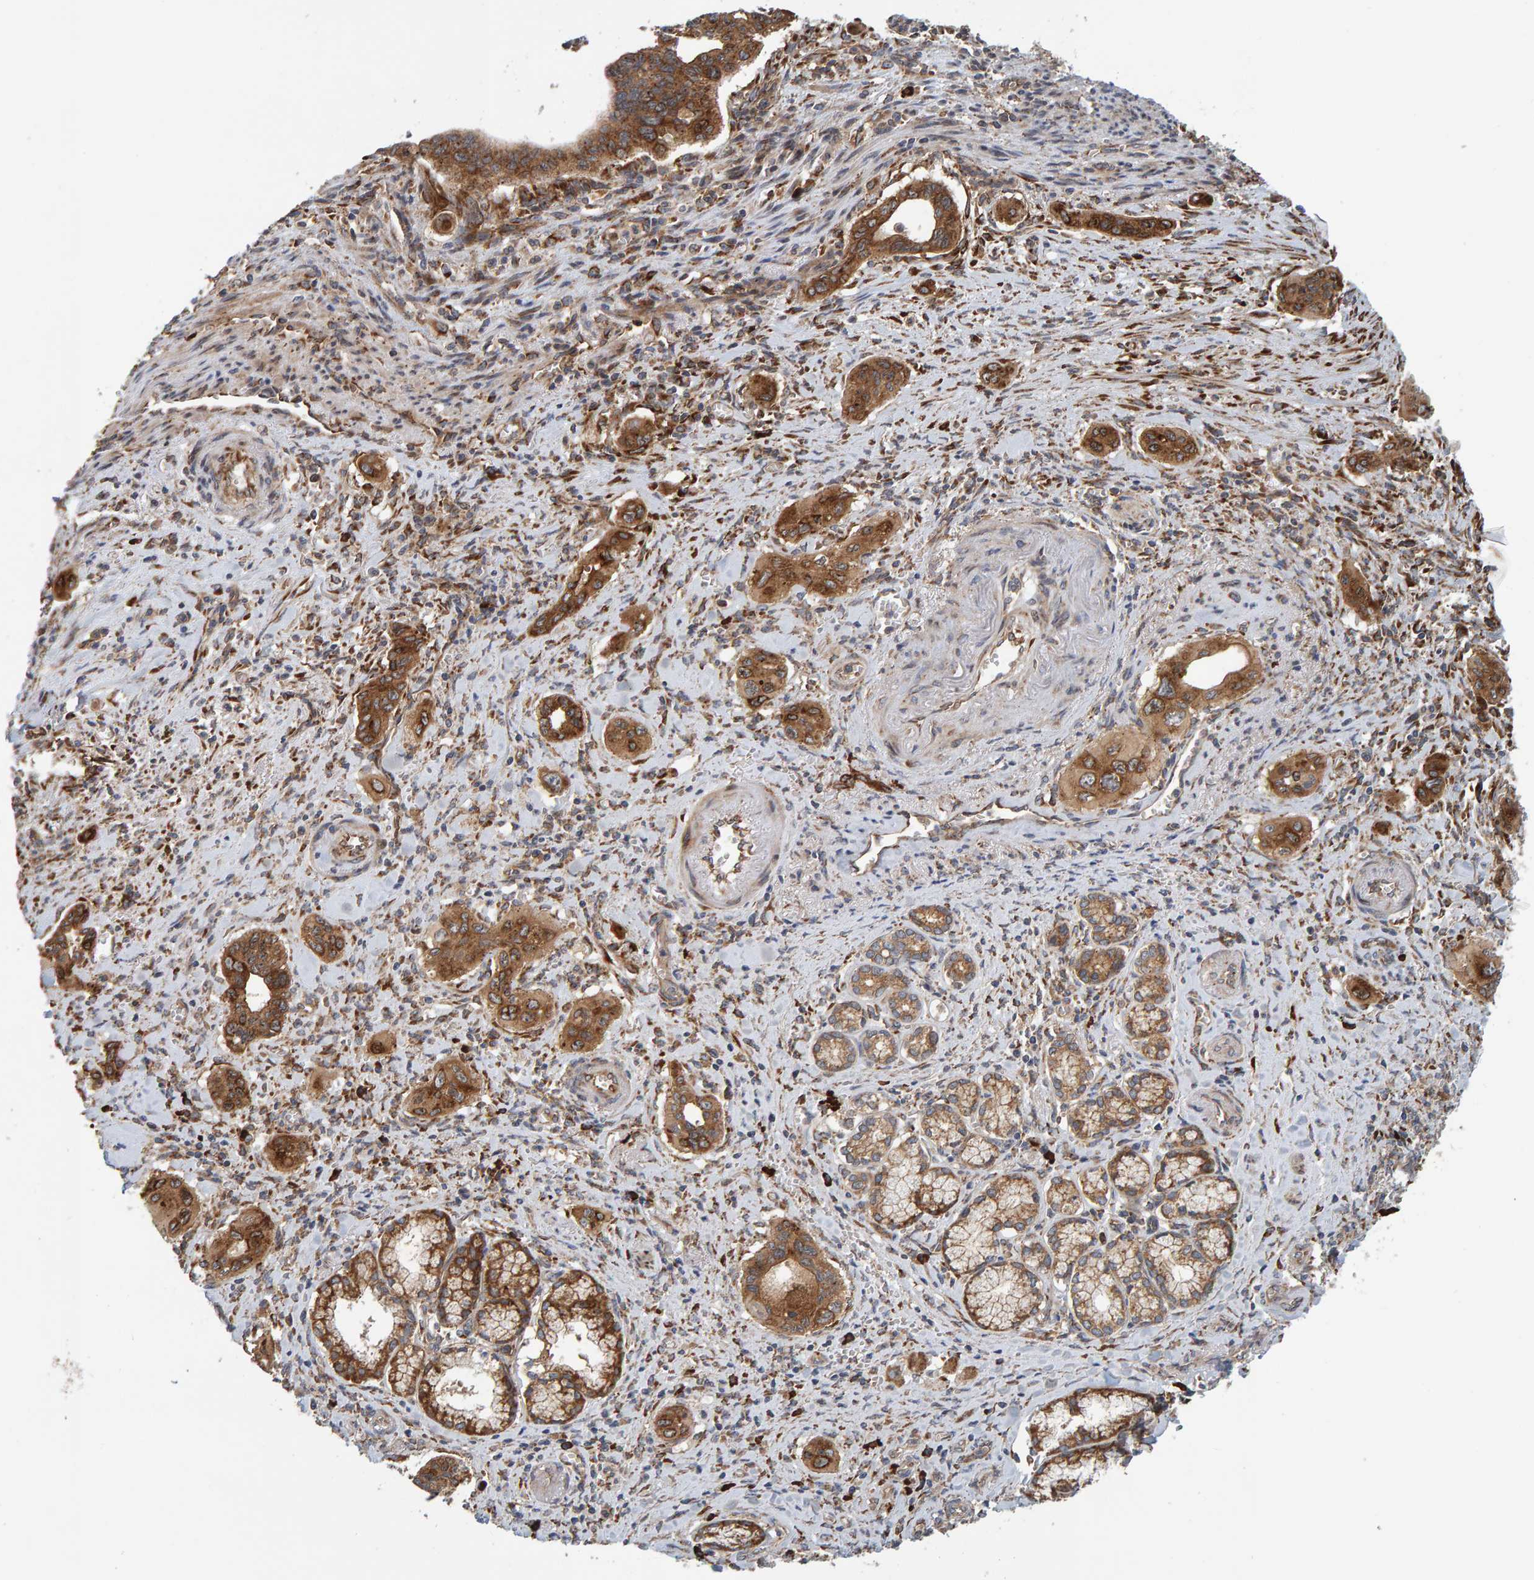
{"staining": {"intensity": "strong", "quantity": ">75%", "location": "cytoplasmic/membranous"}, "tissue": "pancreatic cancer", "cell_type": "Tumor cells", "image_type": "cancer", "snomed": [{"axis": "morphology", "description": "Adenocarcinoma, NOS"}, {"axis": "topography", "description": "Pancreas"}], "caption": "Protein staining reveals strong cytoplasmic/membranous positivity in approximately >75% of tumor cells in pancreatic cancer. The staining was performed using DAB (3,3'-diaminobenzidine) to visualize the protein expression in brown, while the nuclei were stained in blue with hematoxylin (Magnification: 20x).", "gene": "BAIAP2", "patient": {"sex": "male", "age": 77}}